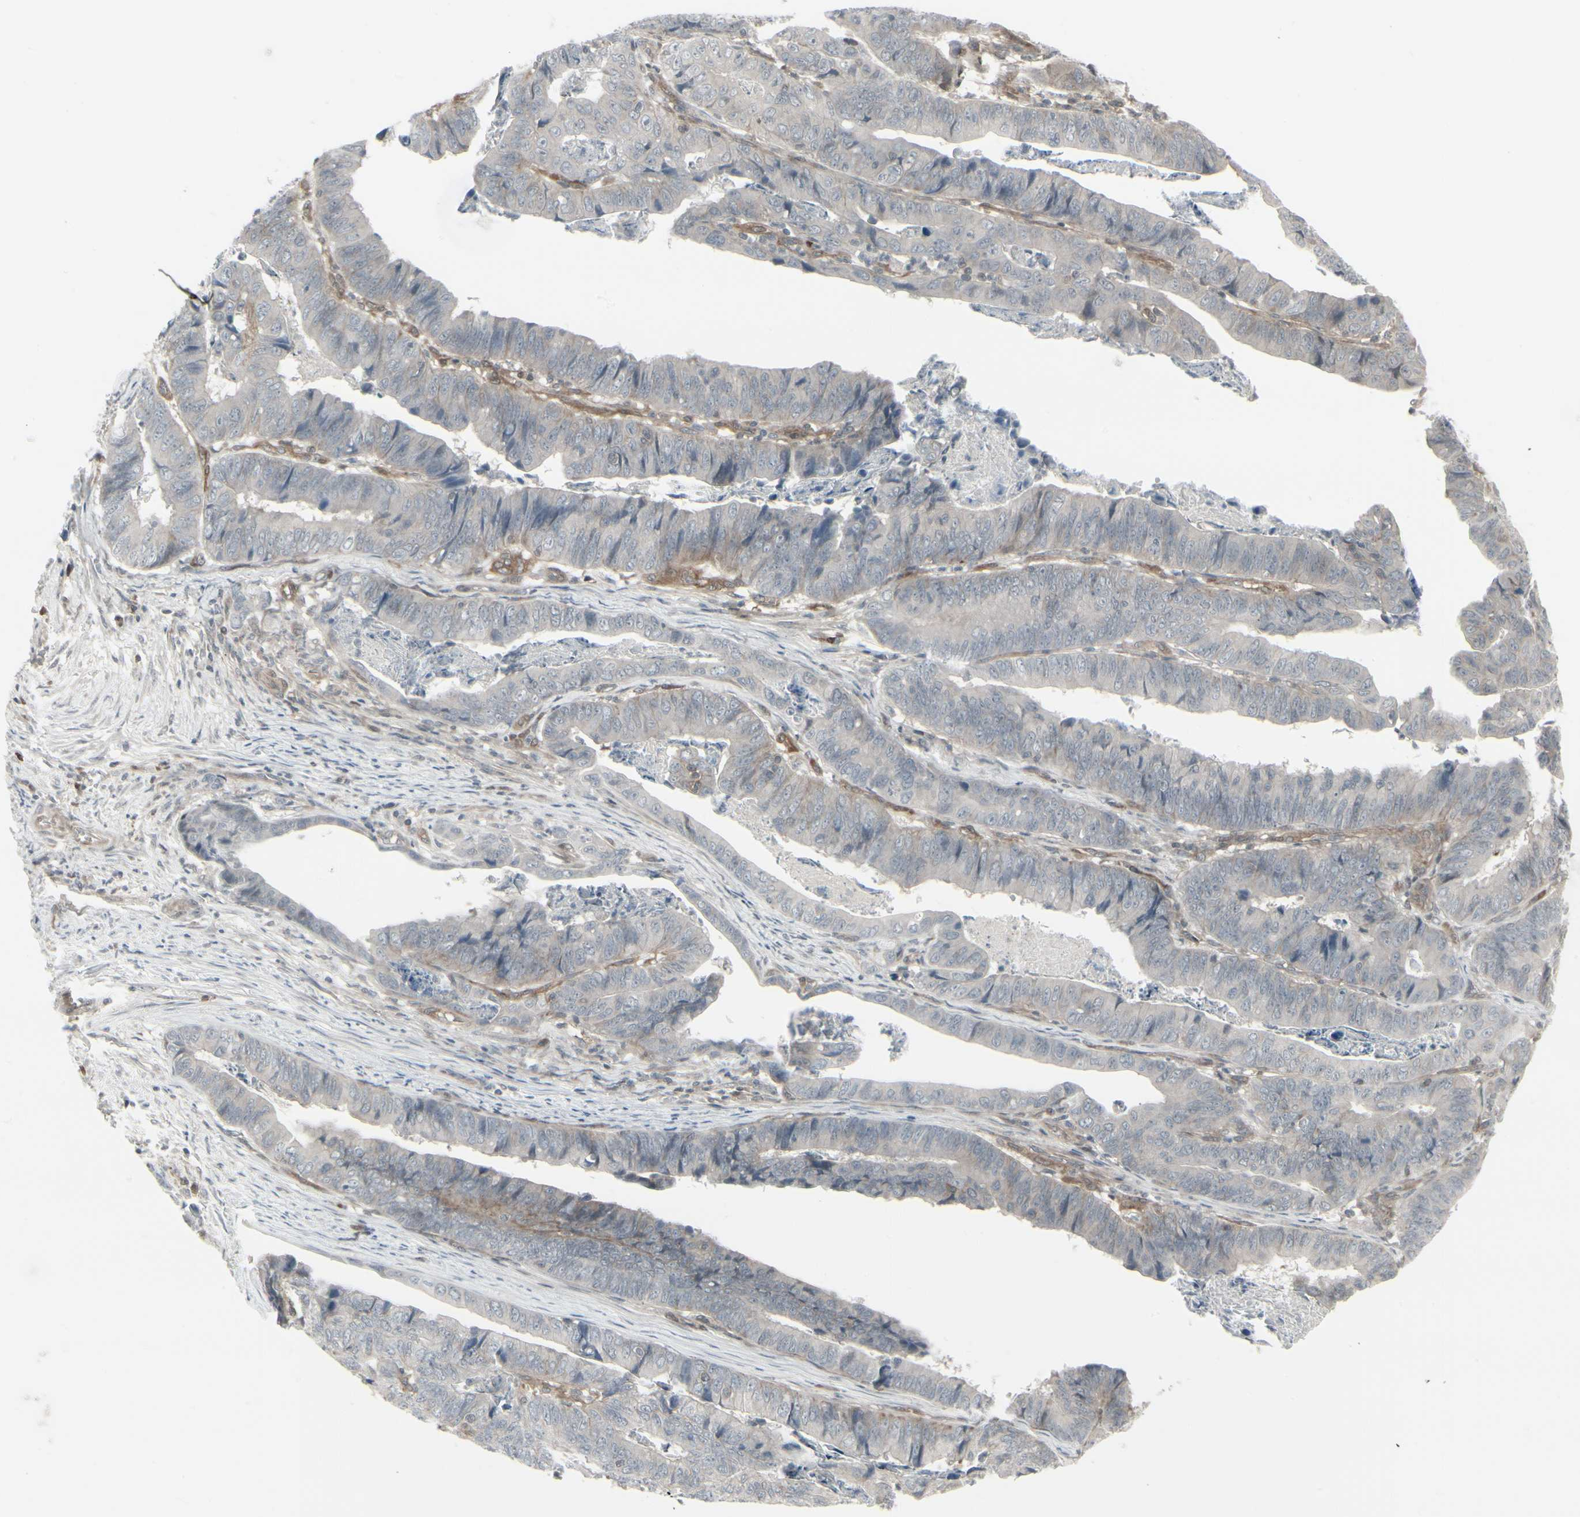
{"staining": {"intensity": "weak", "quantity": "25%-75%", "location": "cytoplasmic/membranous"}, "tissue": "stomach cancer", "cell_type": "Tumor cells", "image_type": "cancer", "snomed": [{"axis": "morphology", "description": "Adenocarcinoma, NOS"}, {"axis": "topography", "description": "Stomach, lower"}], "caption": "Stomach cancer stained for a protein reveals weak cytoplasmic/membranous positivity in tumor cells.", "gene": "IGFBP6", "patient": {"sex": "male", "age": 77}}